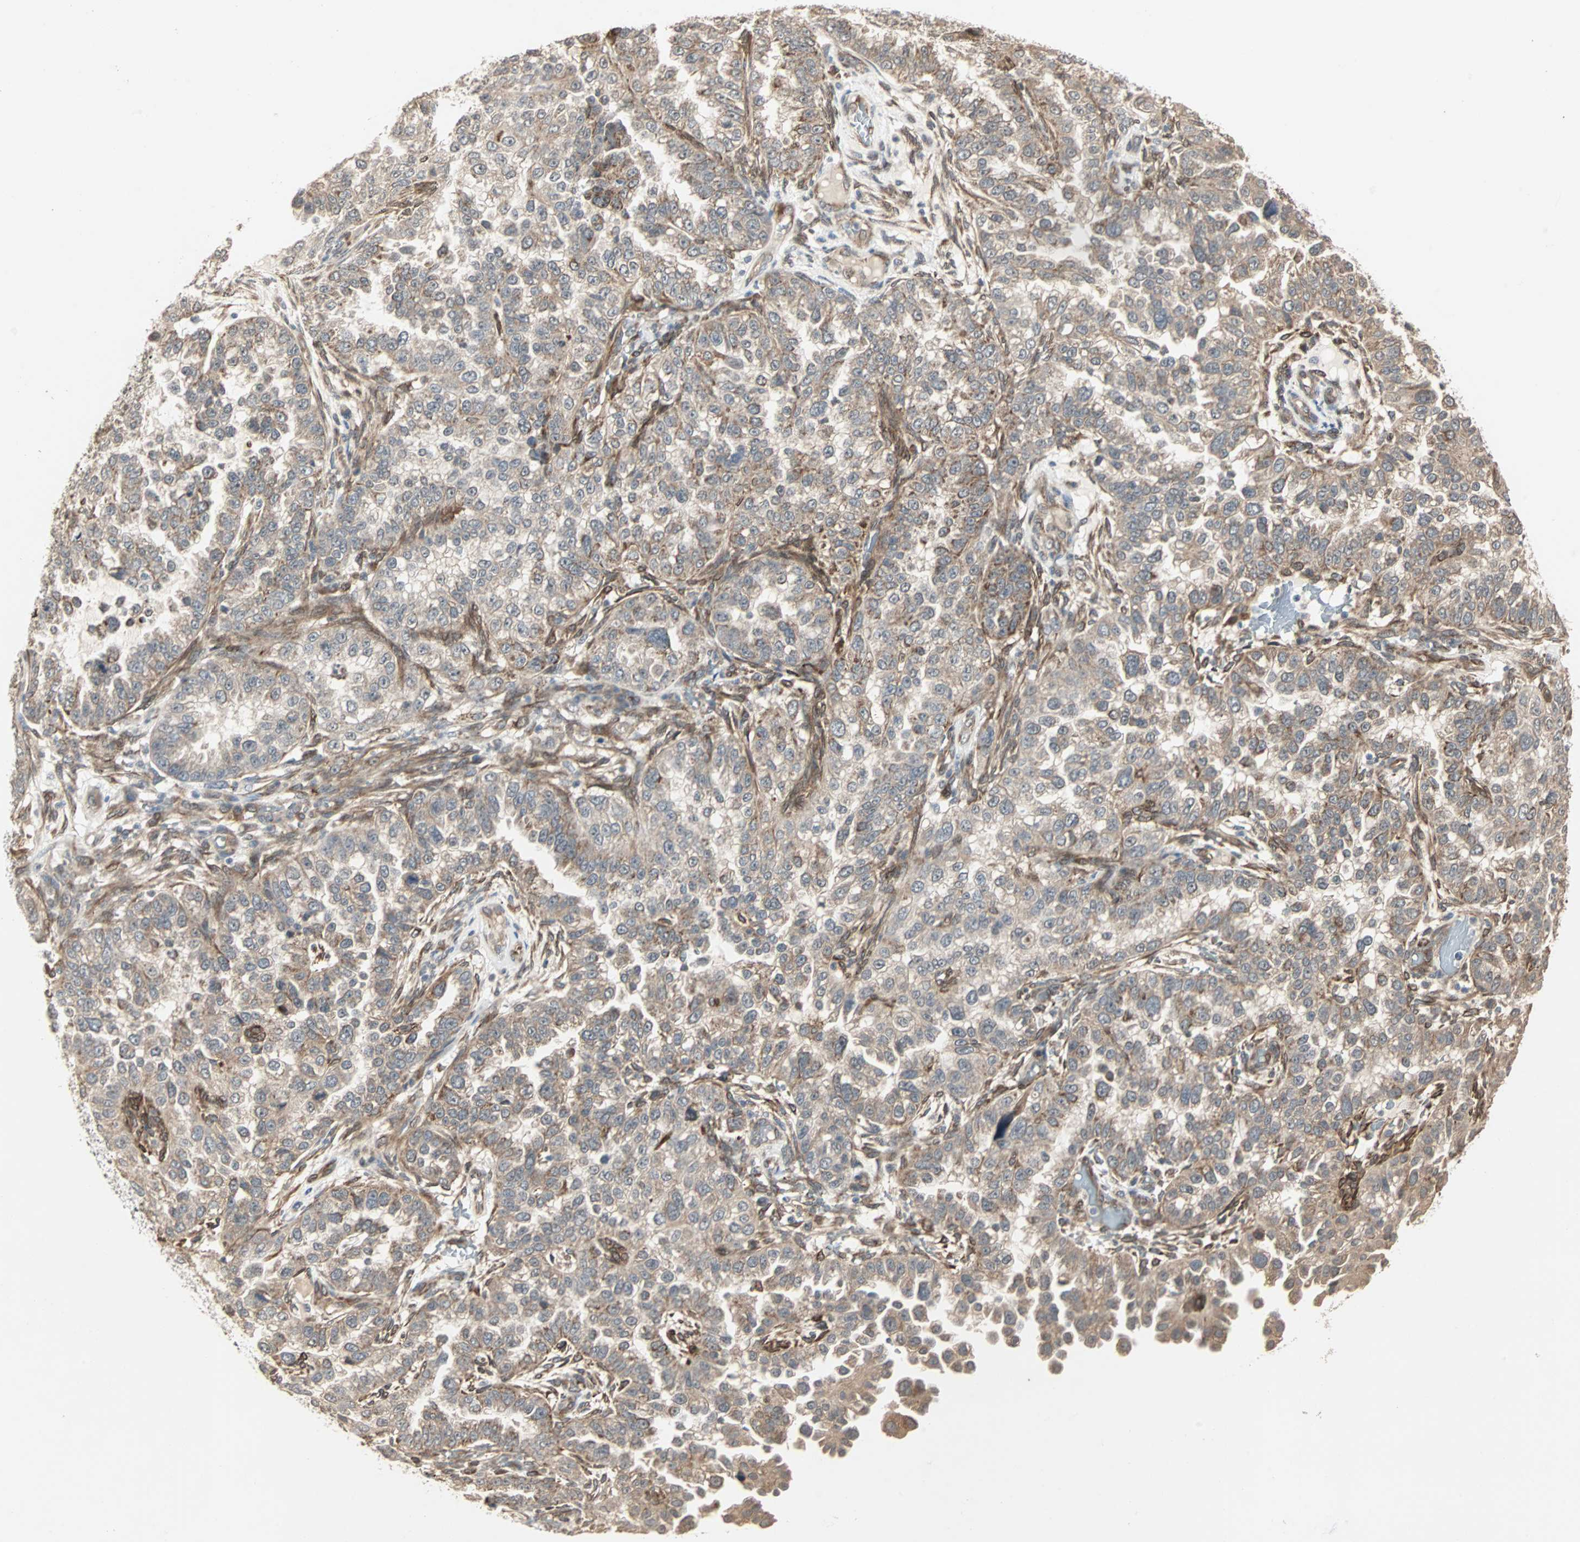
{"staining": {"intensity": "moderate", "quantity": "25%-75%", "location": "cytoplasmic/membranous"}, "tissue": "endometrial cancer", "cell_type": "Tumor cells", "image_type": "cancer", "snomed": [{"axis": "morphology", "description": "Adenocarcinoma, NOS"}, {"axis": "topography", "description": "Endometrium"}], "caption": "Immunohistochemistry (IHC) staining of endometrial cancer, which shows medium levels of moderate cytoplasmic/membranous positivity in approximately 25%-75% of tumor cells indicating moderate cytoplasmic/membranous protein staining. The staining was performed using DAB (3,3'-diaminobenzidine) (brown) for protein detection and nuclei were counterstained in hematoxylin (blue).", "gene": "TRPV4", "patient": {"sex": "female", "age": 85}}